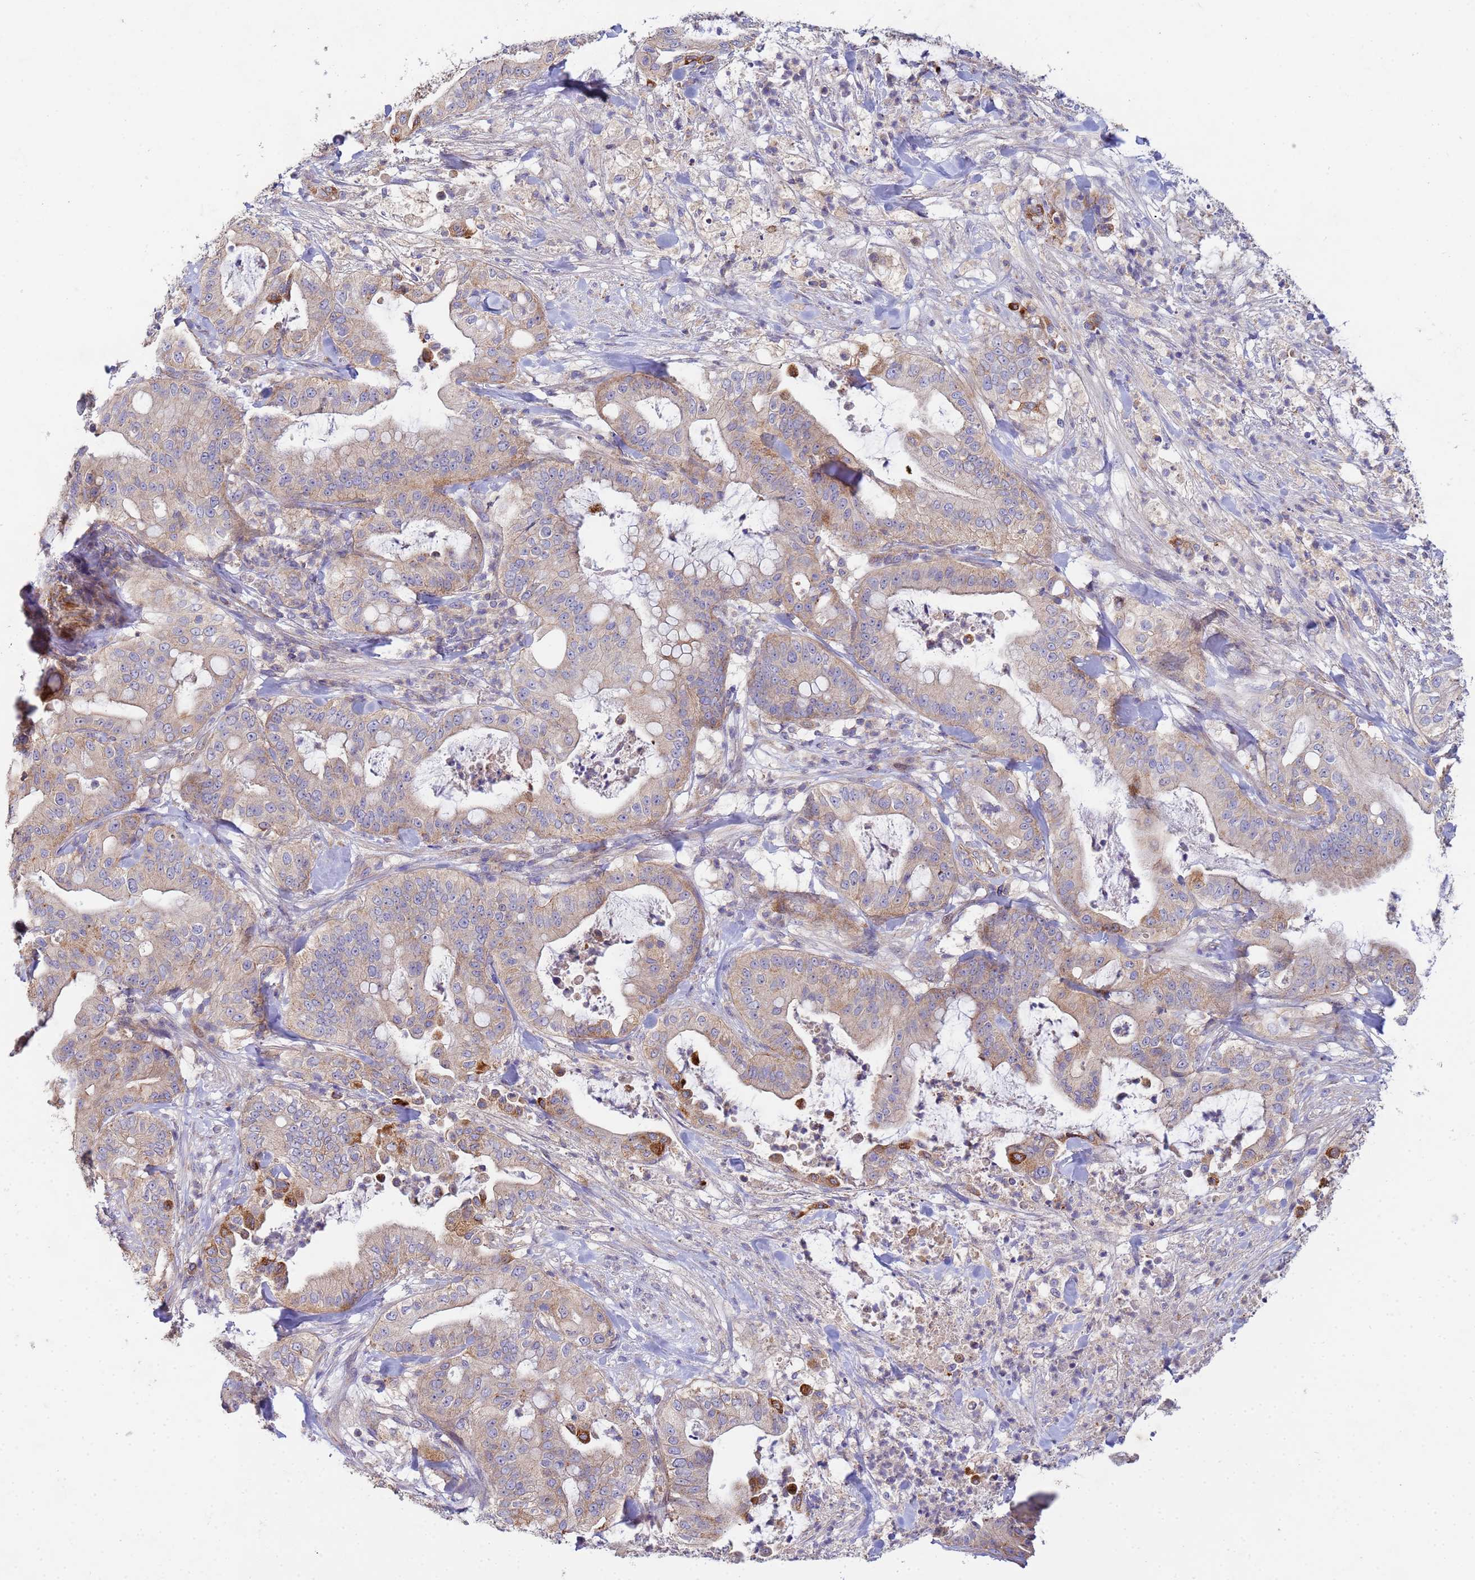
{"staining": {"intensity": "weak", "quantity": ">75%", "location": "cytoplasmic/membranous"}, "tissue": "pancreatic cancer", "cell_type": "Tumor cells", "image_type": "cancer", "snomed": [{"axis": "morphology", "description": "Adenocarcinoma, NOS"}, {"axis": "topography", "description": "Pancreas"}], "caption": "Pancreatic cancer (adenocarcinoma) stained with IHC displays weak cytoplasmic/membranous positivity in approximately >75% of tumor cells. (Brightfield microscopy of DAB IHC at high magnification).", "gene": "CDC34", "patient": {"sex": "male", "age": 71}}